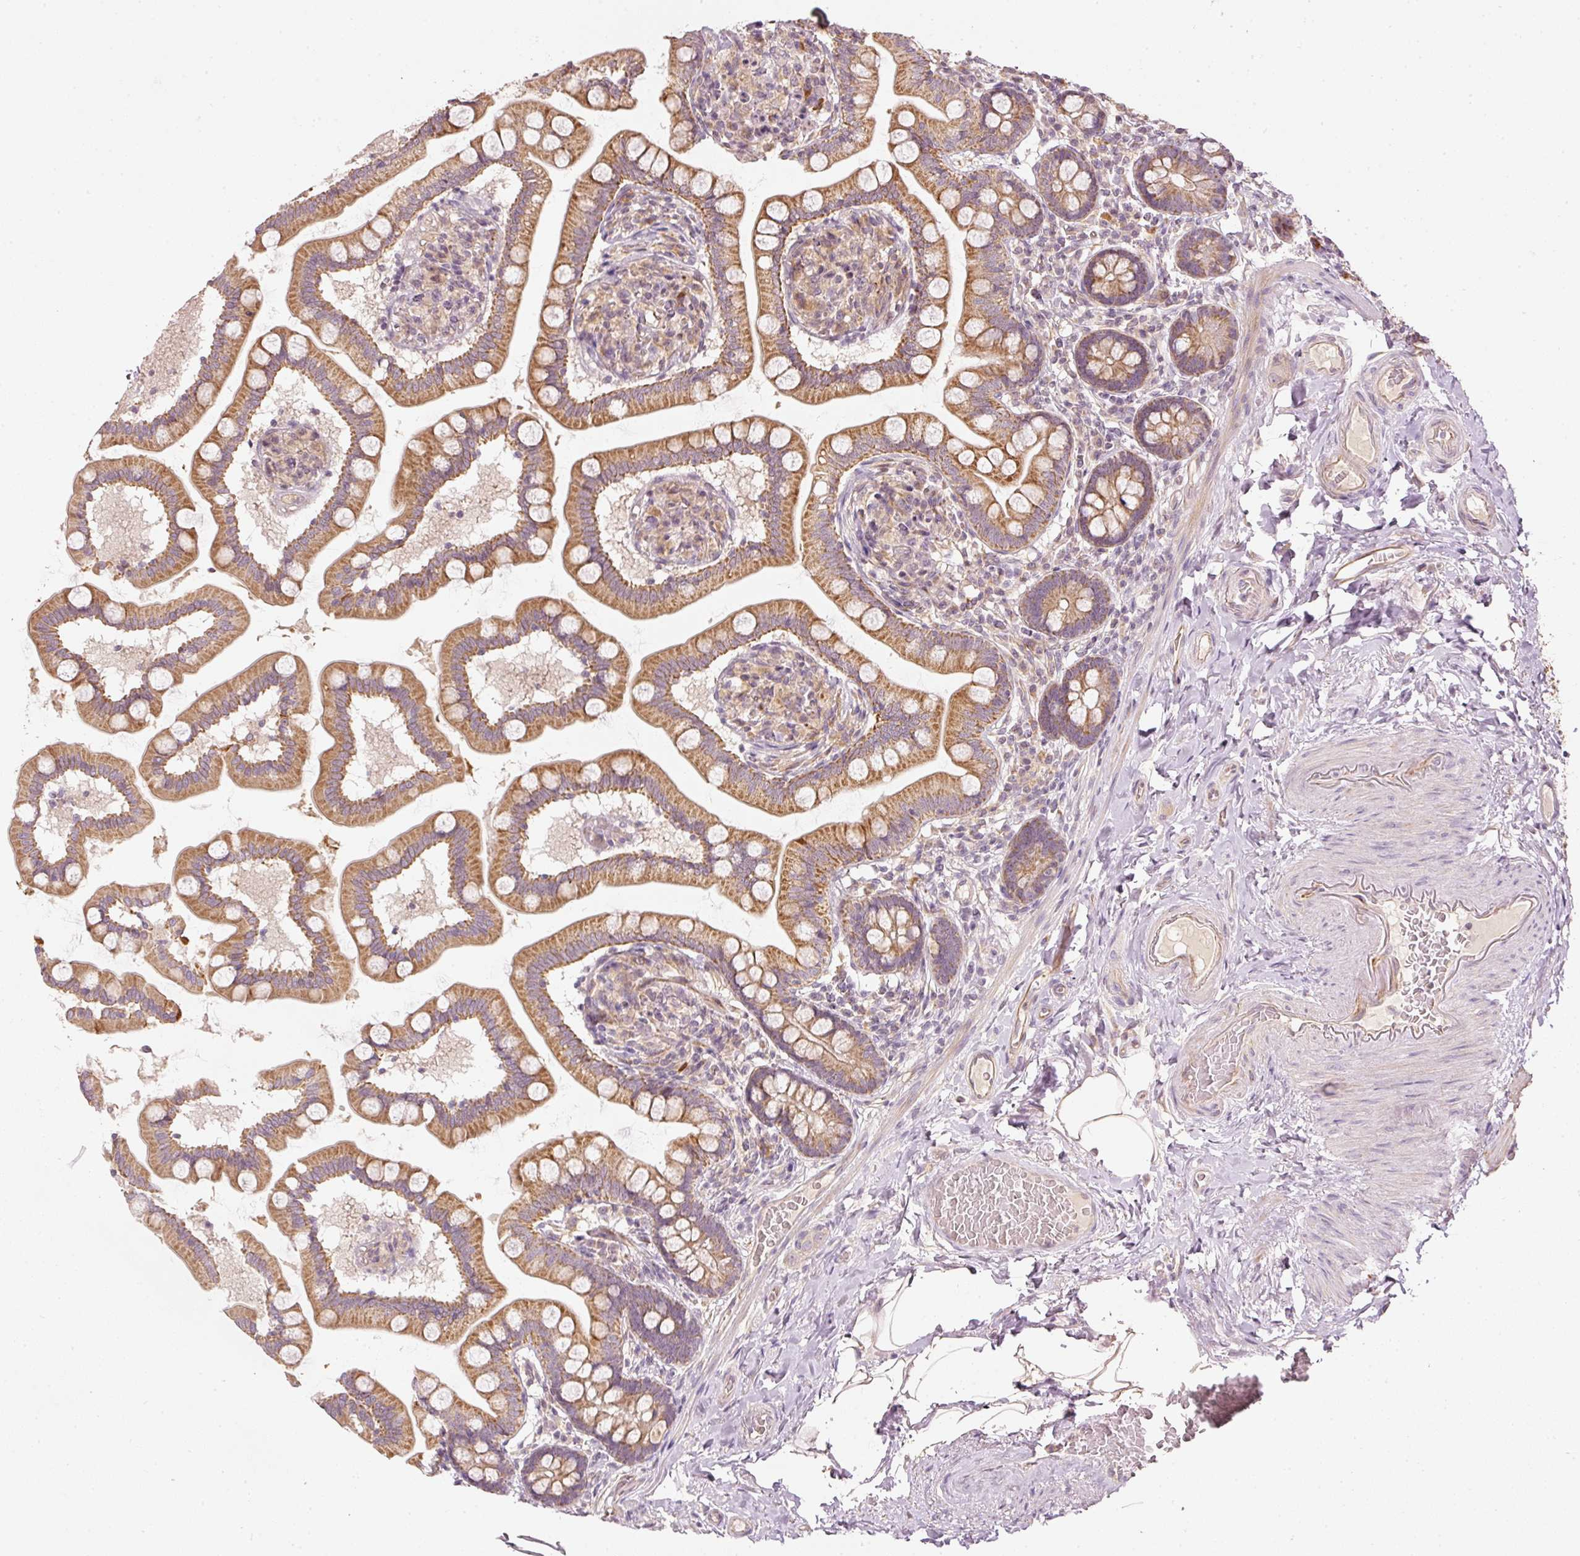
{"staining": {"intensity": "strong", "quantity": ">75%", "location": "cytoplasmic/membranous"}, "tissue": "small intestine", "cell_type": "Glandular cells", "image_type": "normal", "snomed": [{"axis": "morphology", "description": "Normal tissue, NOS"}, {"axis": "topography", "description": "Small intestine"}], "caption": "This is a photomicrograph of IHC staining of benign small intestine, which shows strong positivity in the cytoplasmic/membranous of glandular cells.", "gene": "CDC20B", "patient": {"sex": "female", "age": 64}}